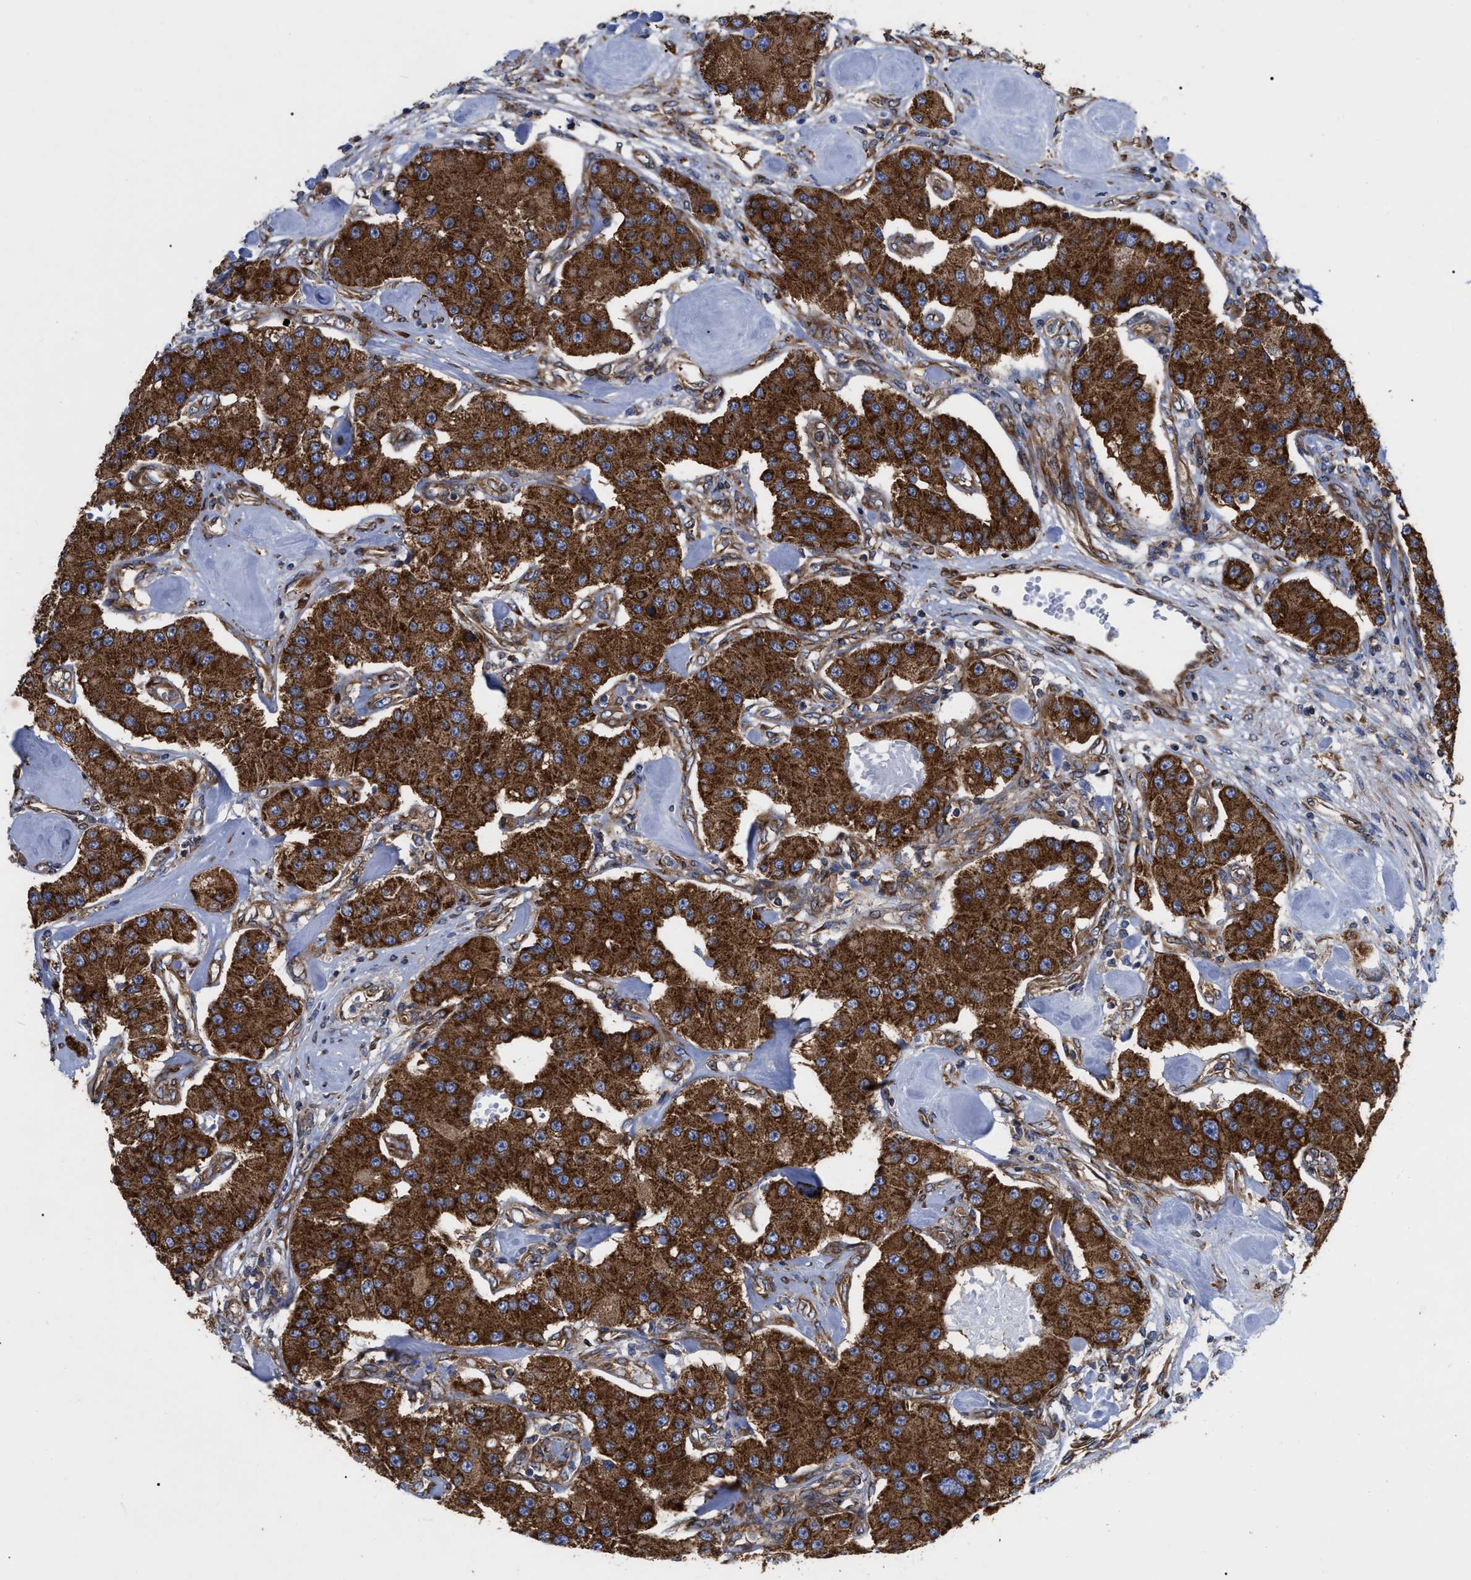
{"staining": {"intensity": "strong", "quantity": ">75%", "location": "cytoplasmic/membranous"}, "tissue": "carcinoid", "cell_type": "Tumor cells", "image_type": "cancer", "snomed": [{"axis": "morphology", "description": "Carcinoid, malignant, NOS"}, {"axis": "topography", "description": "Pancreas"}], "caption": "Carcinoid (malignant) stained with a brown dye exhibits strong cytoplasmic/membranous positive positivity in about >75% of tumor cells.", "gene": "FAM120A", "patient": {"sex": "male", "age": 41}}